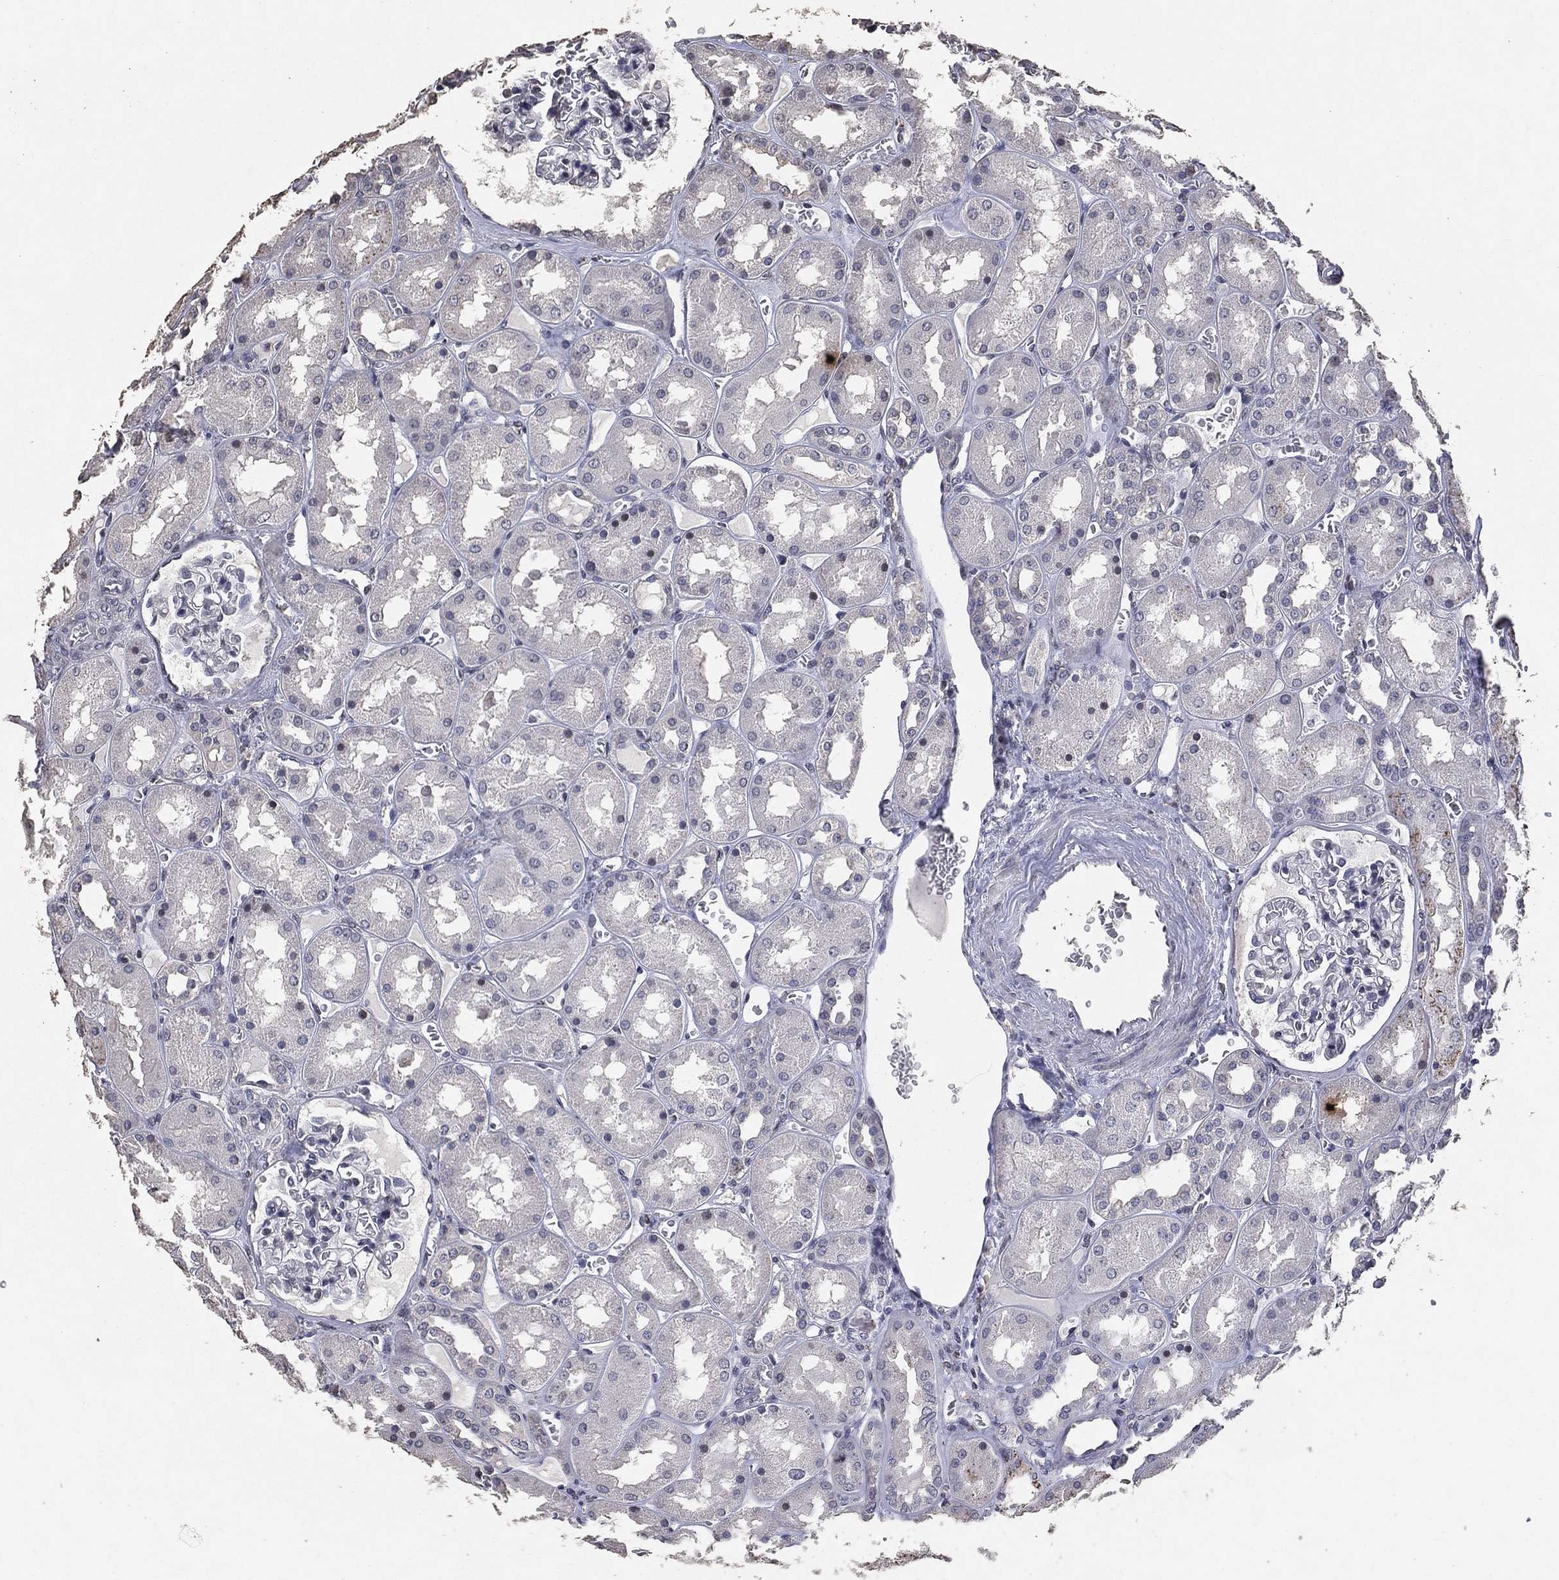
{"staining": {"intensity": "negative", "quantity": "none", "location": "none"}, "tissue": "kidney", "cell_type": "Cells in glomeruli", "image_type": "normal", "snomed": [{"axis": "morphology", "description": "Normal tissue, NOS"}, {"axis": "topography", "description": "Kidney"}], "caption": "IHC image of benign kidney: kidney stained with DAB reveals no significant protein expression in cells in glomeruli.", "gene": "ADPRHL1", "patient": {"sex": "male", "age": 73}}